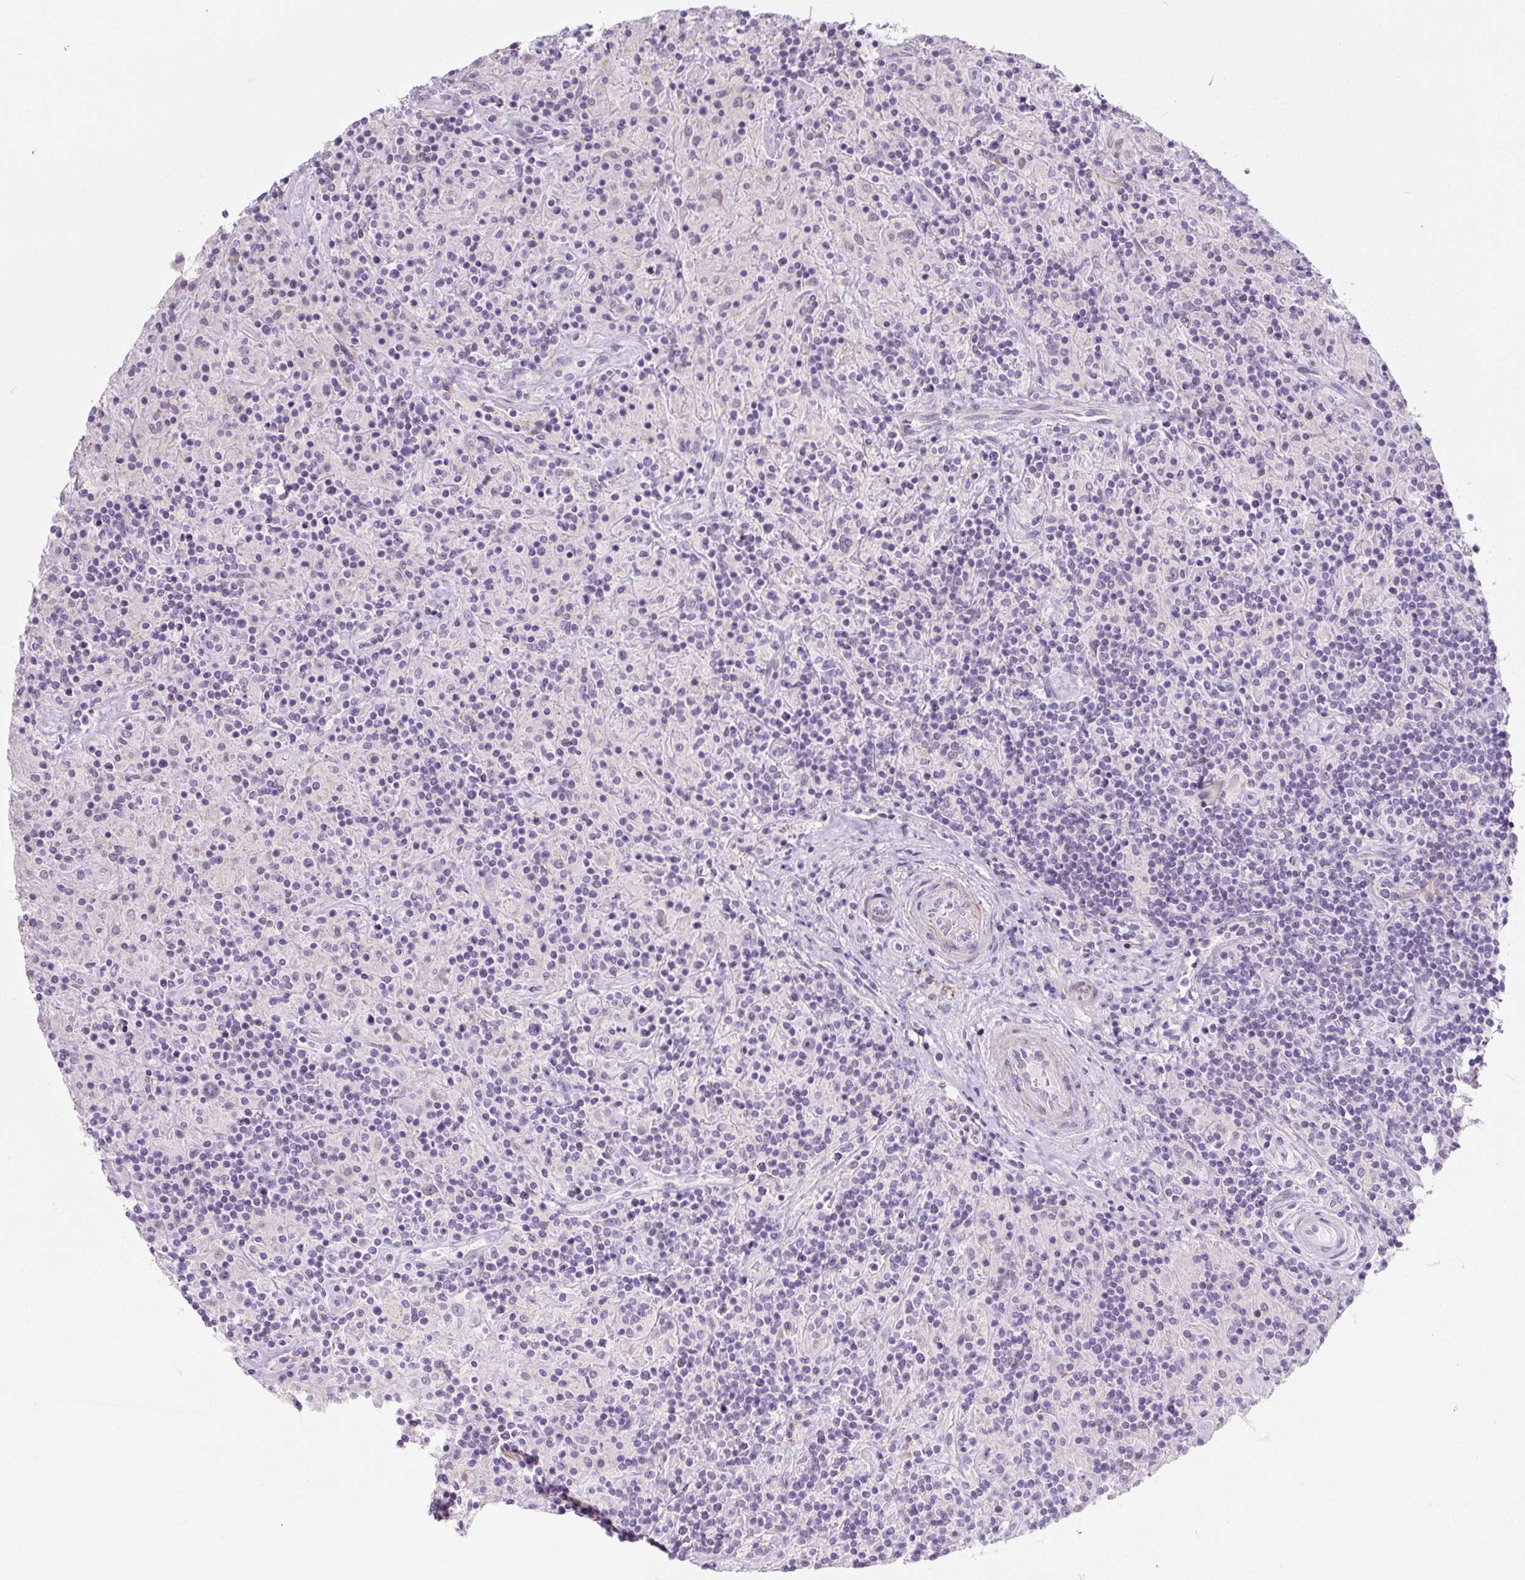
{"staining": {"intensity": "negative", "quantity": "none", "location": "none"}, "tissue": "lymphoma", "cell_type": "Tumor cells", "image_type": "cancer", "snomed": [{"axis": "morphology", "description": "Hodgkin's disease, NOS"}, {"axis": "topography", "description": "Lymph node"}], "caption": "Immunohistochemistry (IHC) image of Hodgkin's disease stained for a protein (brown), which displays no expression in tumor cells. (DAB immunohistochemistry (IHC) with hematoxylin counter stain).", "gene": "CCL25", "patient": {"sex": "male", "age": 70}}